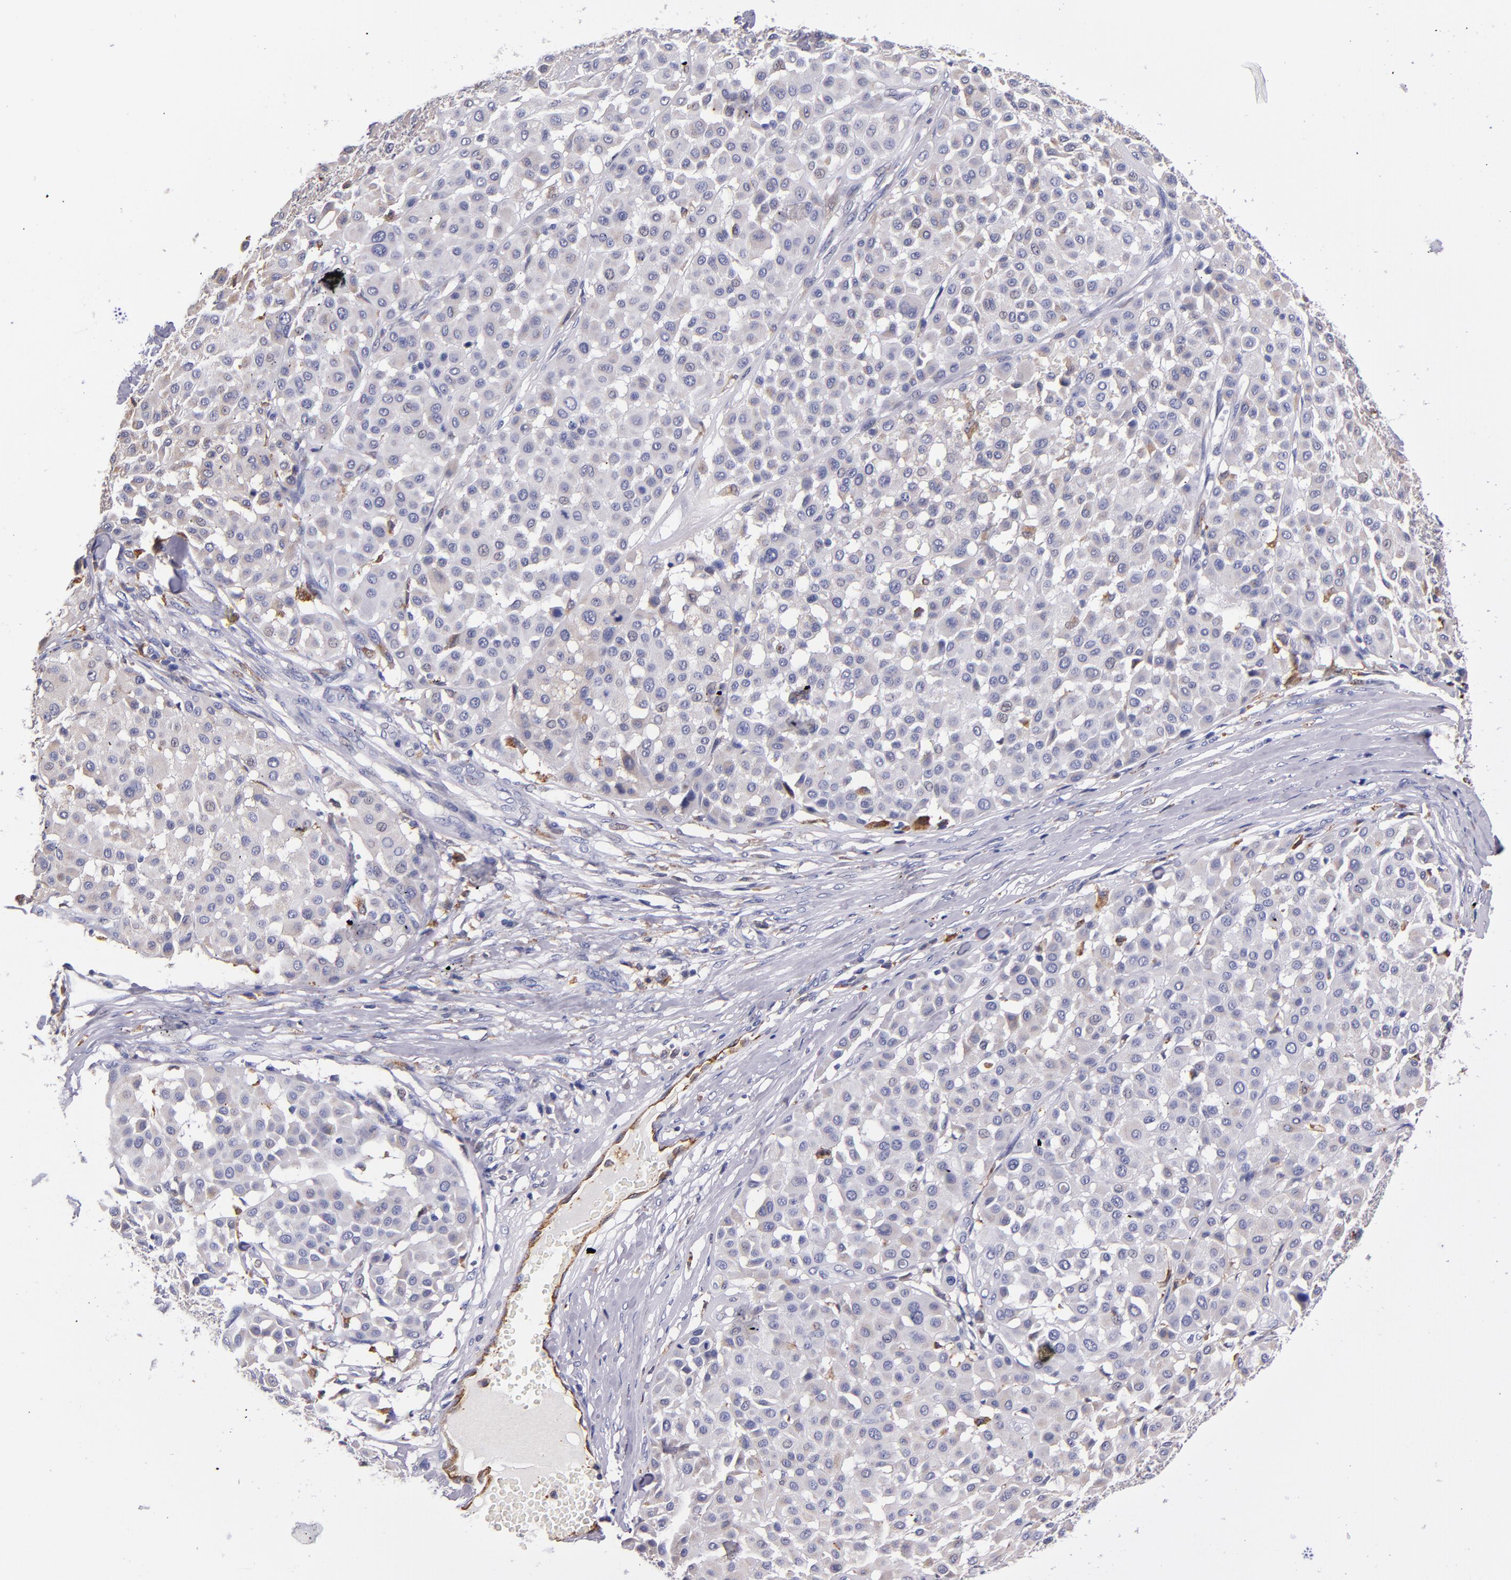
{"staining": {"intensity": "negative", "quantity": "none", "location": "none"}, "tissue": "melanoma", "cell_type": "Tumor cells", "image_type": "cancer", "snomed": [{"axis": "morphology", "description": "Malignant melanoma, Metastatic site"}, {"axis": "topography", "description": "Soft tissue"}], "caption": "Malignant melanoma (metastatic site) was stained to show a protein in brown. There is no significant positivity in tumor cells.", "gene": "SELP", "patient": {"sex": "male", "age": 41}}